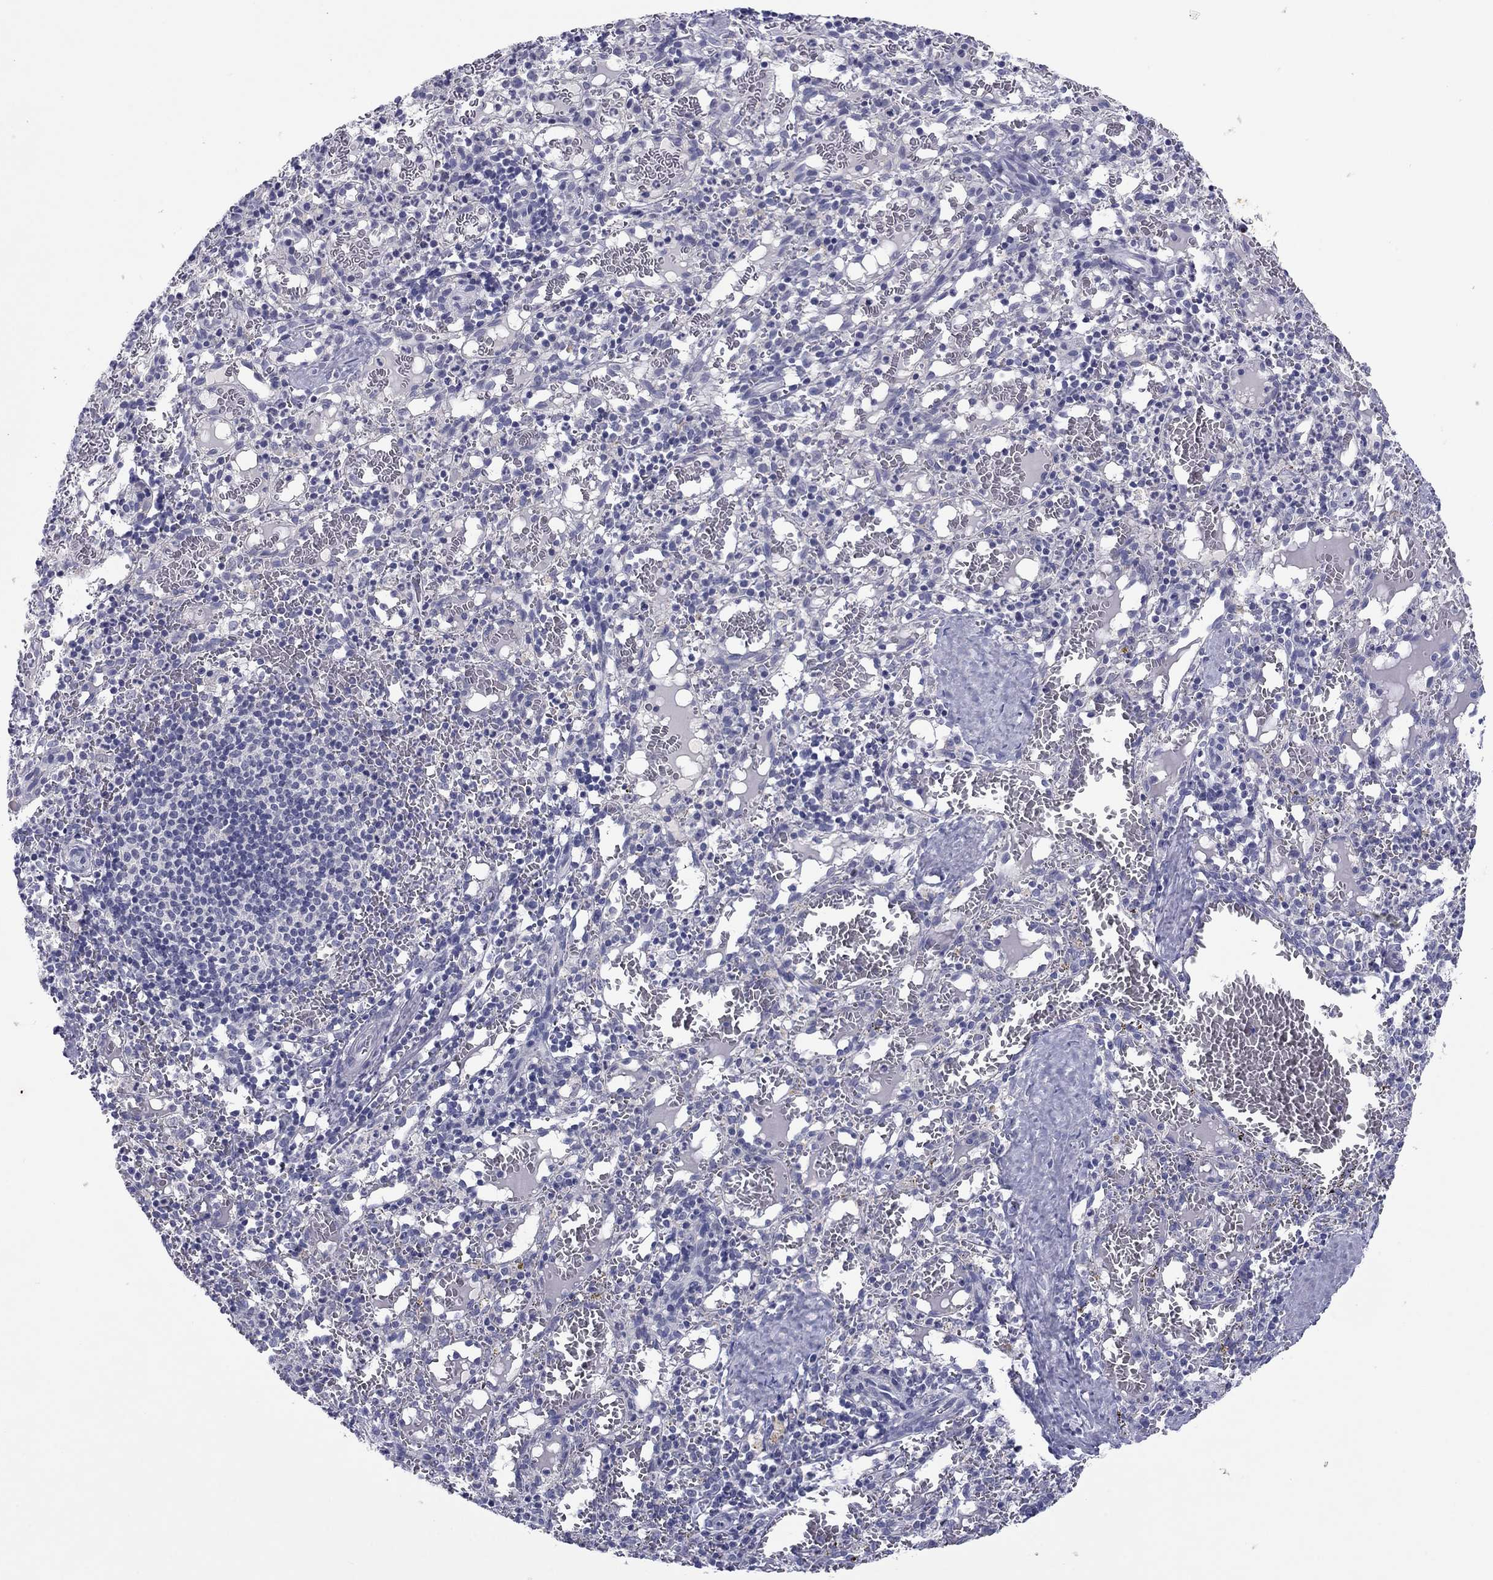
{"staining": {"intensity": "negative", "quantity": "none", "location": "none"}, "tissue": "spleen", "cell_type": "Cells in red pulp", "image_type": "normal", "snomed": [{"axis": "morphology", "description": "Normal tissue, NOS"}, {"axis": "topography", "description": "Spleen"}], "caption": "High power microscopy photomicrograph of an IHC micrograph of unremarkable spleen, revealing no significant positivity in cells in red pulp.", "gene": "TCFL5", "patient": {"sex": "male", "age": 11}}